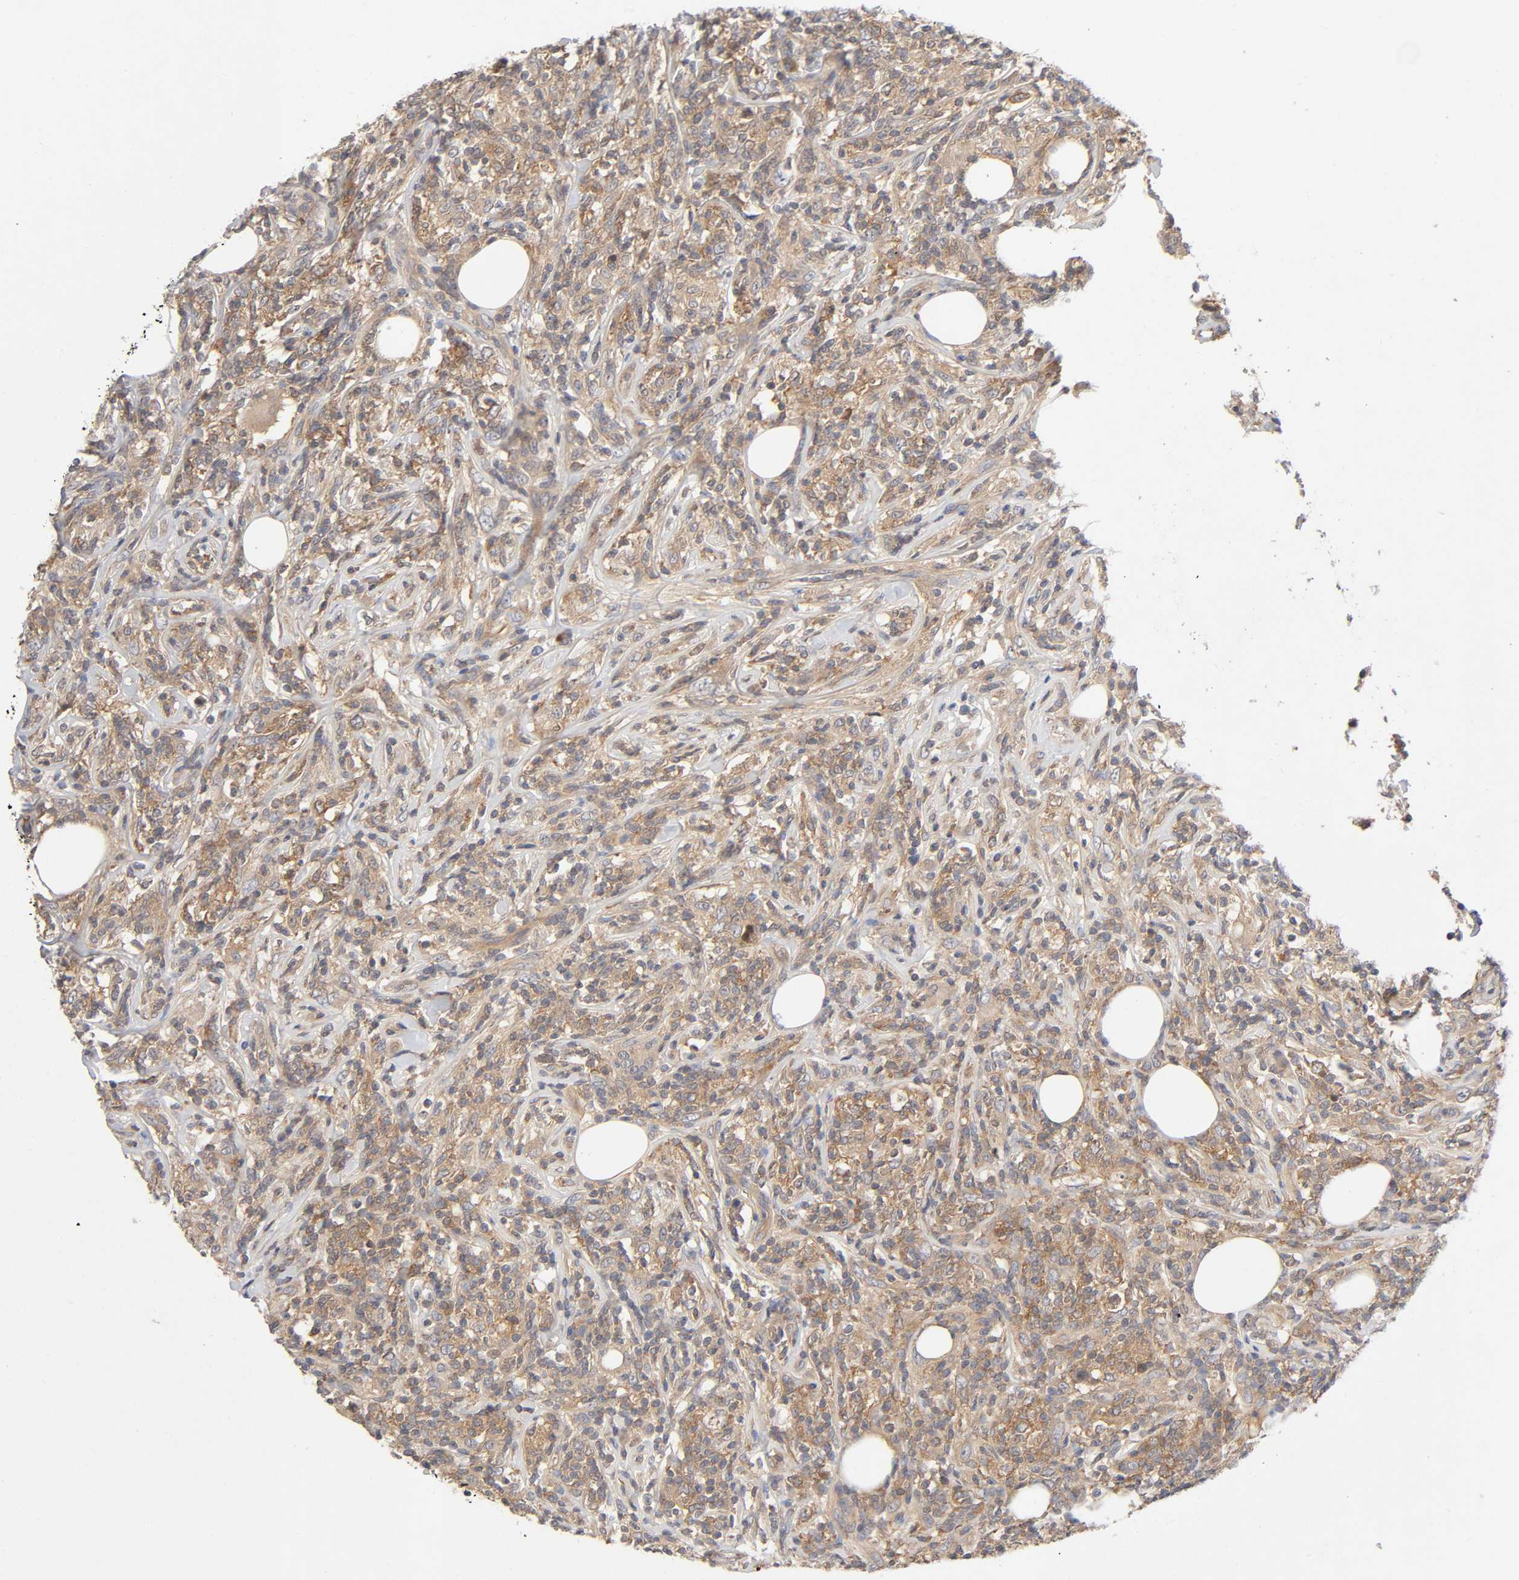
{"staining": {"intensity": "moderate", "quantity": ">75%", "location": "cytoplasmic/membranous"}, "tissue": "lymphoma", "cell_type": "Tumor cells", "image_type": "cancer", "snomed": [{"axis": "morphology", "description": "Malignant lymphoma, non-Hodgkin's type, High grade"}, {"axis": "topography", "description": "Lymph node"}], "caption": "Malignant lymphoma, non-Hodgkin's type (high-grade) stained with a brown dye displays moderate cytoplasmic/membranous positive expression in about >75% of tumor cells.", "gene": "CPB2", "patient": {"sex": "female", "age": 84}}